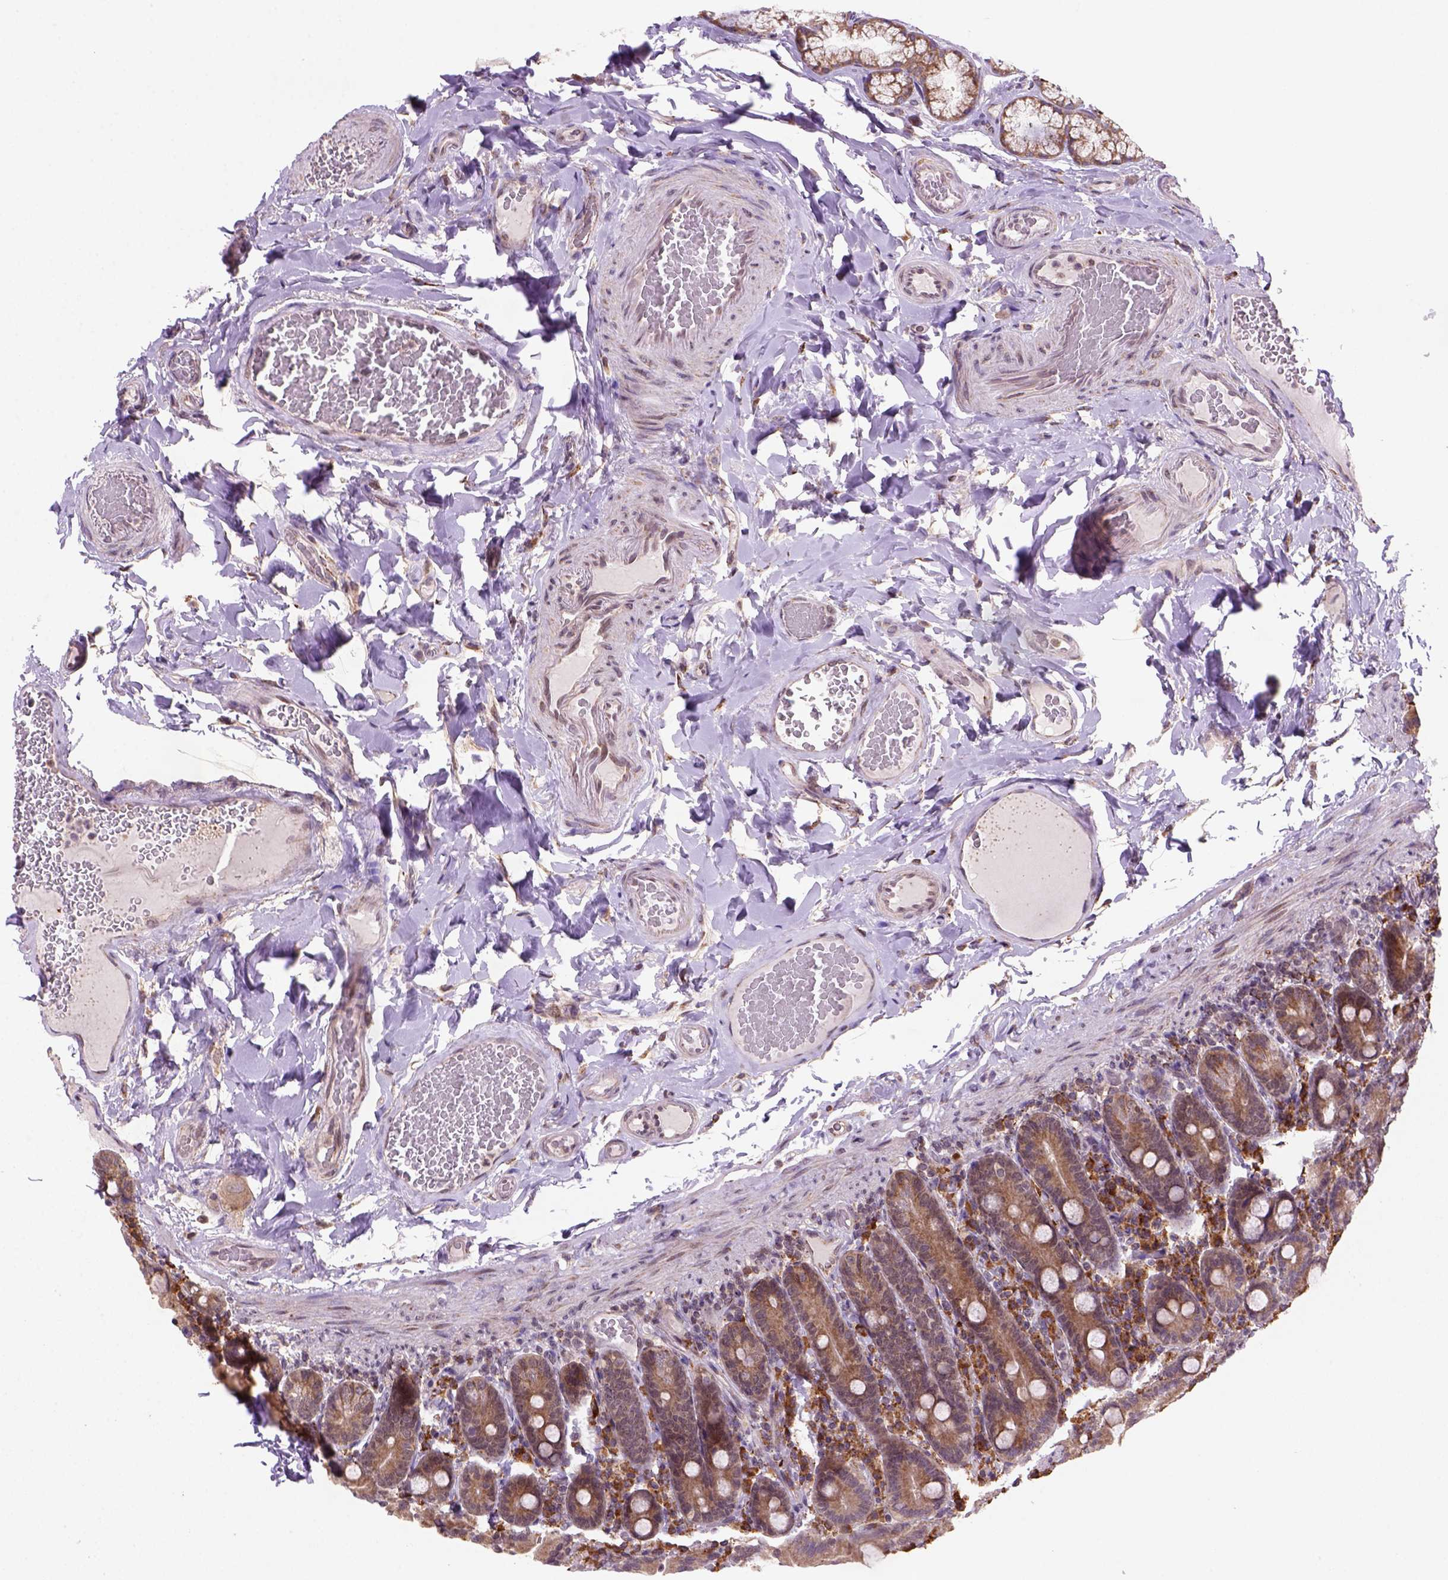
{"staining": {"intensity": "moderate", "quantity": ">75%", "location": "cytoplasmic/membranous"}, "tissue": "duodenum", "cell_type": "Glandular cells", "image_type": "normal", "snomed": [{"axis": "morphology", "description": "Normal tissue, NOS"}, {"axis": "topography", "description": "Duodenum"}], "caption": "DAB immunohistochemical staining of normal duodenum displays moderate cytoplasmic/membranous protein positivity in approximately >75% of glandular cells.", "gene": "FZD7", "patient": {"sex": "female", "age": 62}}